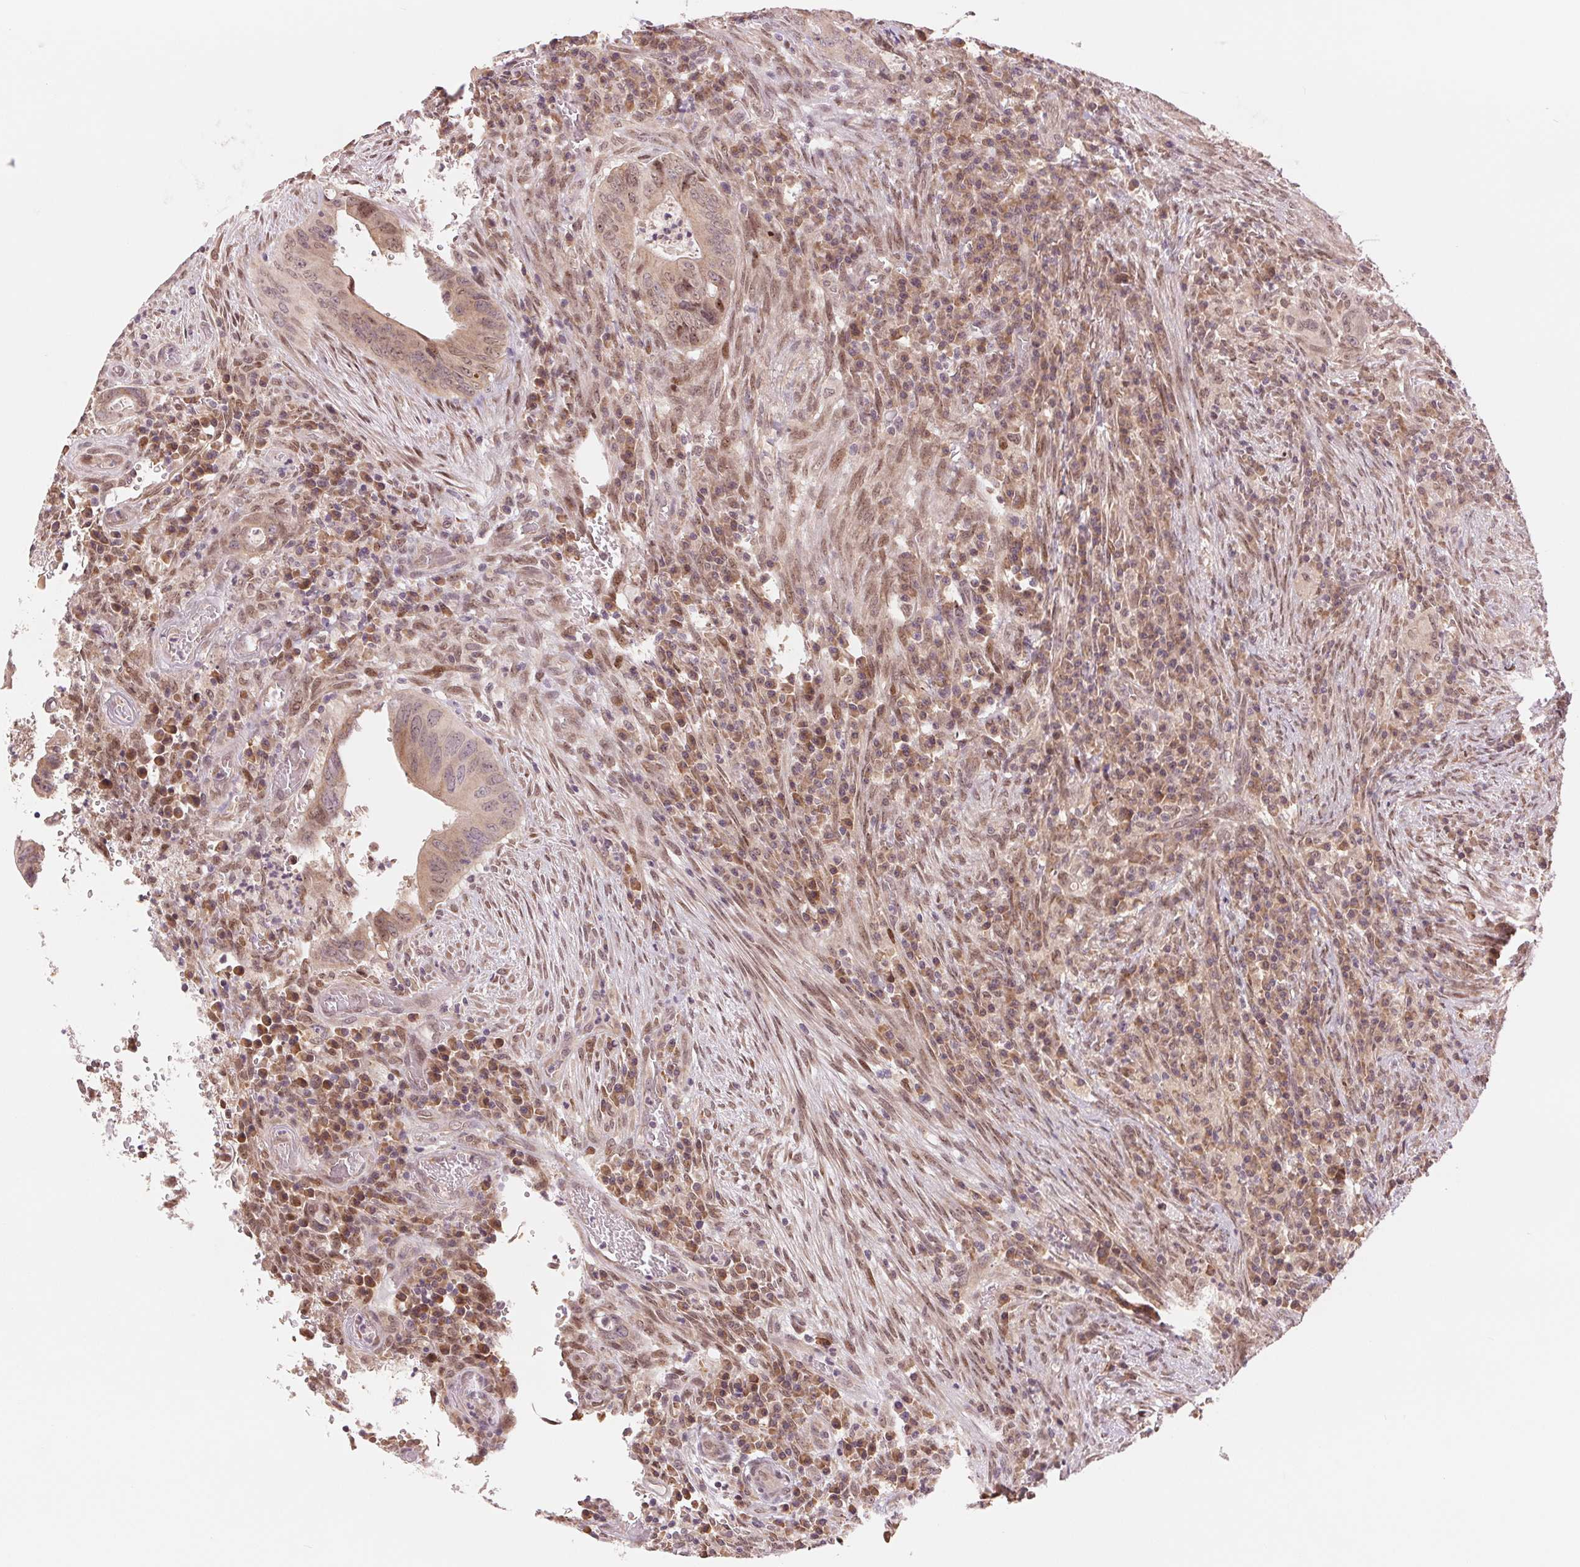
{"staining": {"intensity": "weak", "quantity": "25%-75%", "location": "cytoplasmic/membranous"}, "tissue": "colorectal cancer", "cell_type": "Tumor cells", "image_type": "cancer", "snomed": [{"axis": "morphology", "description": "Adenocarcinoma, NOS"}, {"axis": "topography", "description": "Colon"}], "caption": "Immunohistochemical staining of colorectal adenocarcinoma demonstrates weak cytoplasmic/membranous protein positivity in about 25%-75% of tumor cells. The staining was performed using DAB (3,3'-diaminobenzidine), with brown indicating positive protein expression. Nuclei are stained blue with hematoxylin.", "gene": "ERI3", "patient": {"sex": "female", "age": 74}}